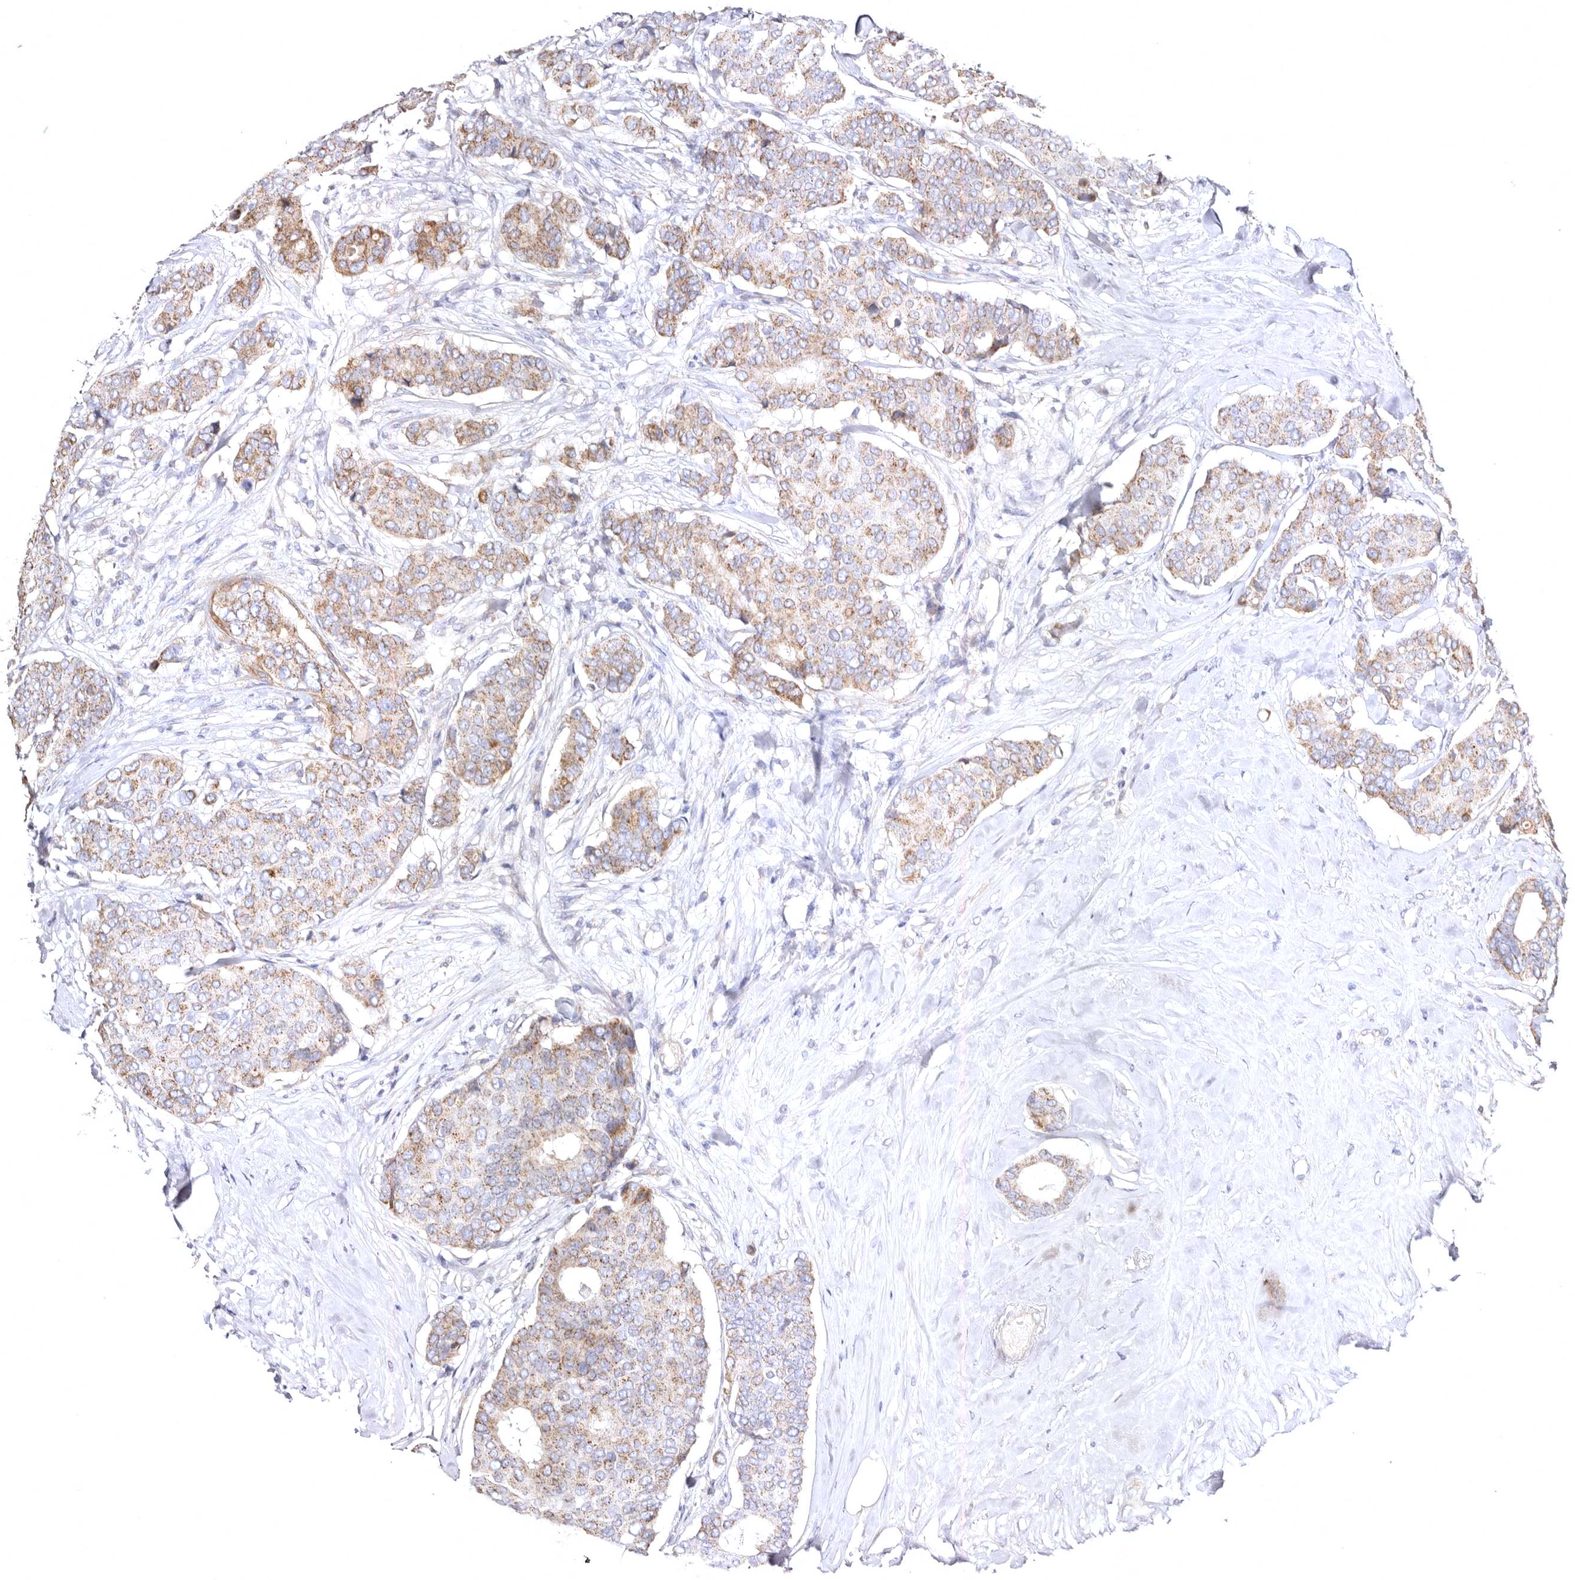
{"staining": {"intensity": "weak", "quantity": ">75%", "location": "cytoplasmic/membranous"}, "tissue": "breast cancer", "cell_type": "Tumor cells", "image_type": "cancer", "snomed": [{"axis": "morphology", "description": "Duct carcinoma"}, {"axis": "topography", "description": "Breast"}], "caption": "About >75% of tumor cells in breast cancer (invasive ductal carcinoma) display weak cytoplasmic/membranous protein expression as visualized by brown immunohistochemical staining.", "gene": "BAIAP2L1", "patient": {"sex": "female", "age": 75}}